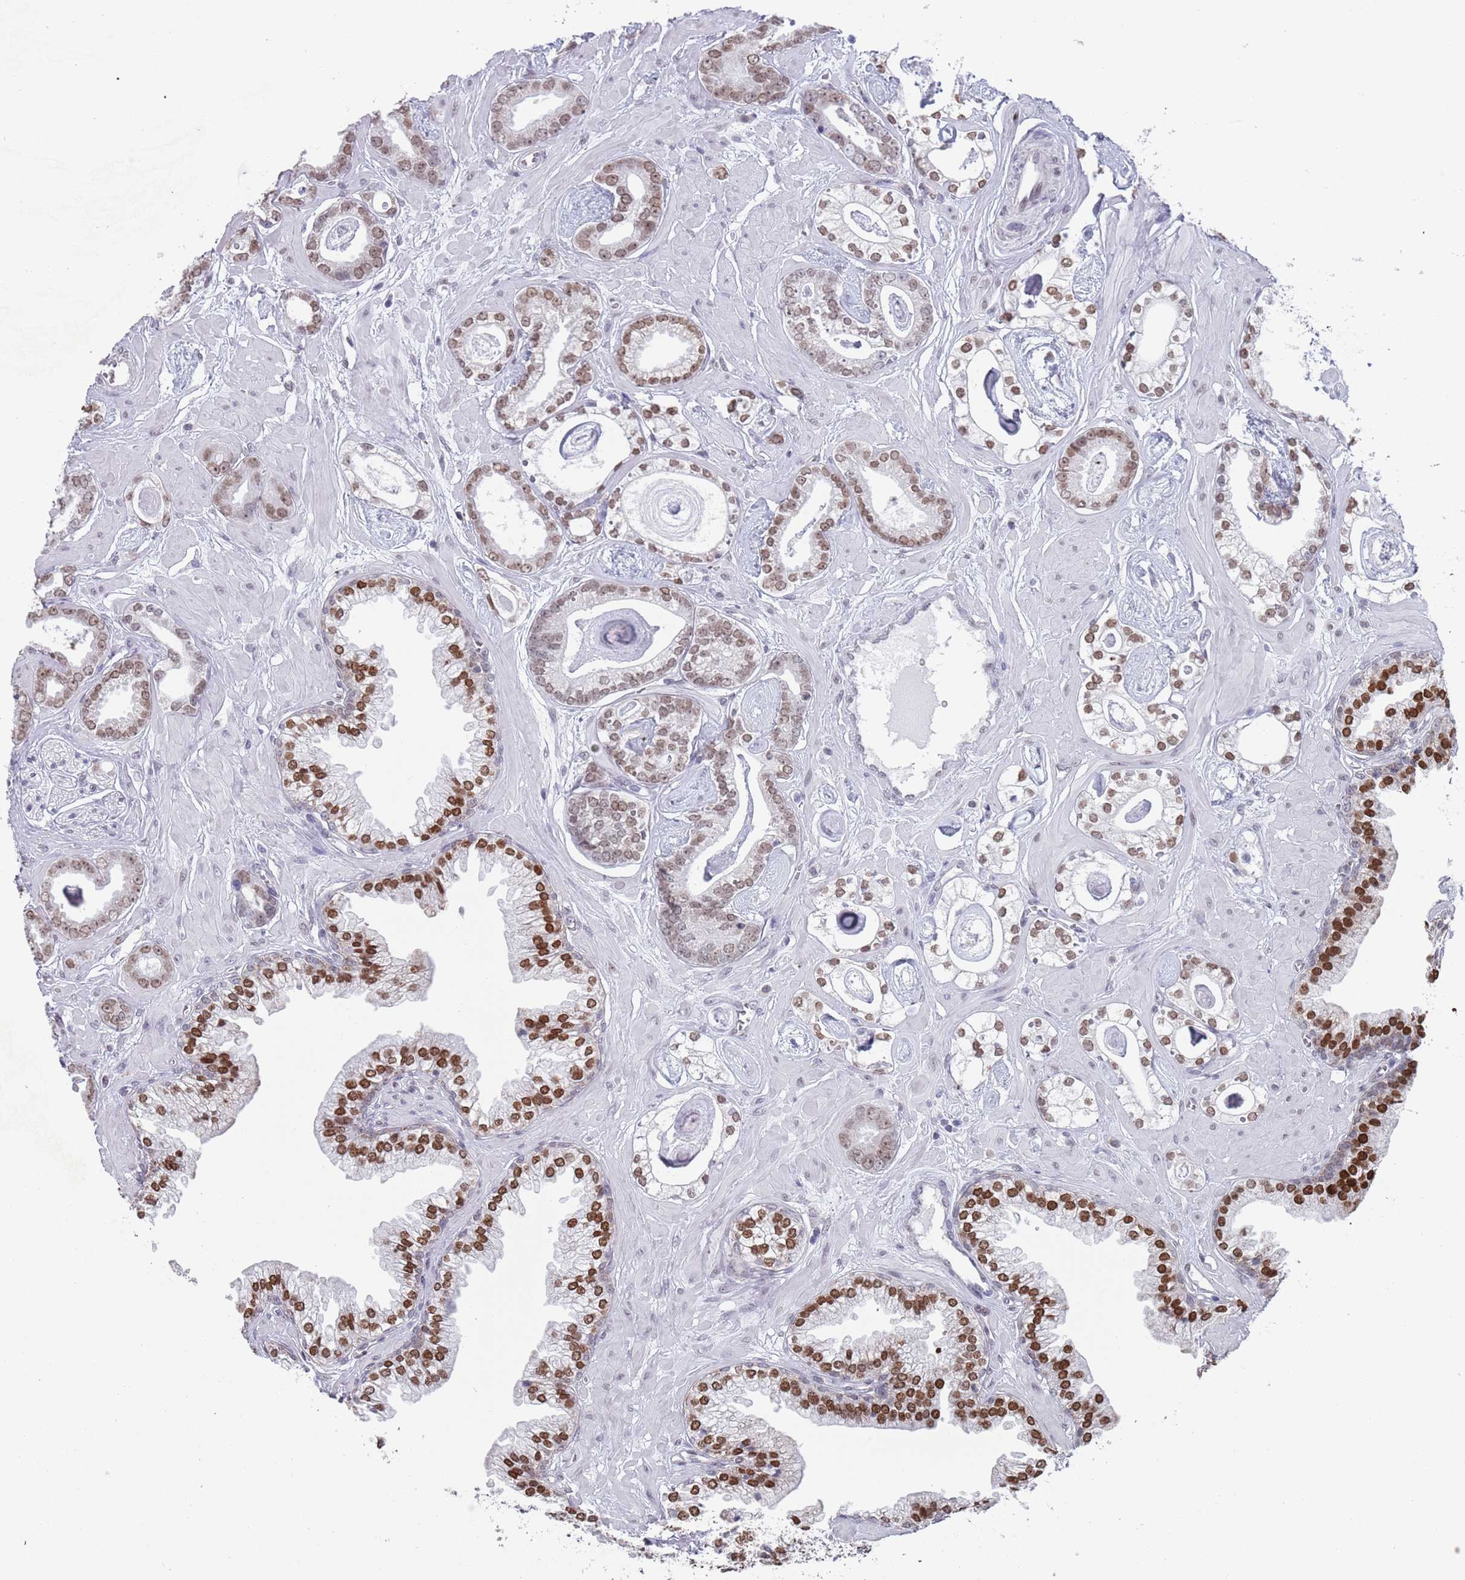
{"staining": {"intensity": "moderate", "quantity": ">75%", "location": "nuclear"}, "tissue": "prostate cancer", "cell_type": "Tumor cells", "image_type": "cancer", "snomed": [{"axis": "morphology", "description": "Adenocarcinoma, Low grade"}, {"axis": "topography", "description": "Prostate"}], "caption": "IHC (DAB (3,3'-diaminobenzidine)) staining of prostate low-grade adenocarcinoma shows moderate nuclear protein staining in approximately >75% of tumor cells.", "gene": "MFSD12", "patient": {"sex": "male", "age": 60}}